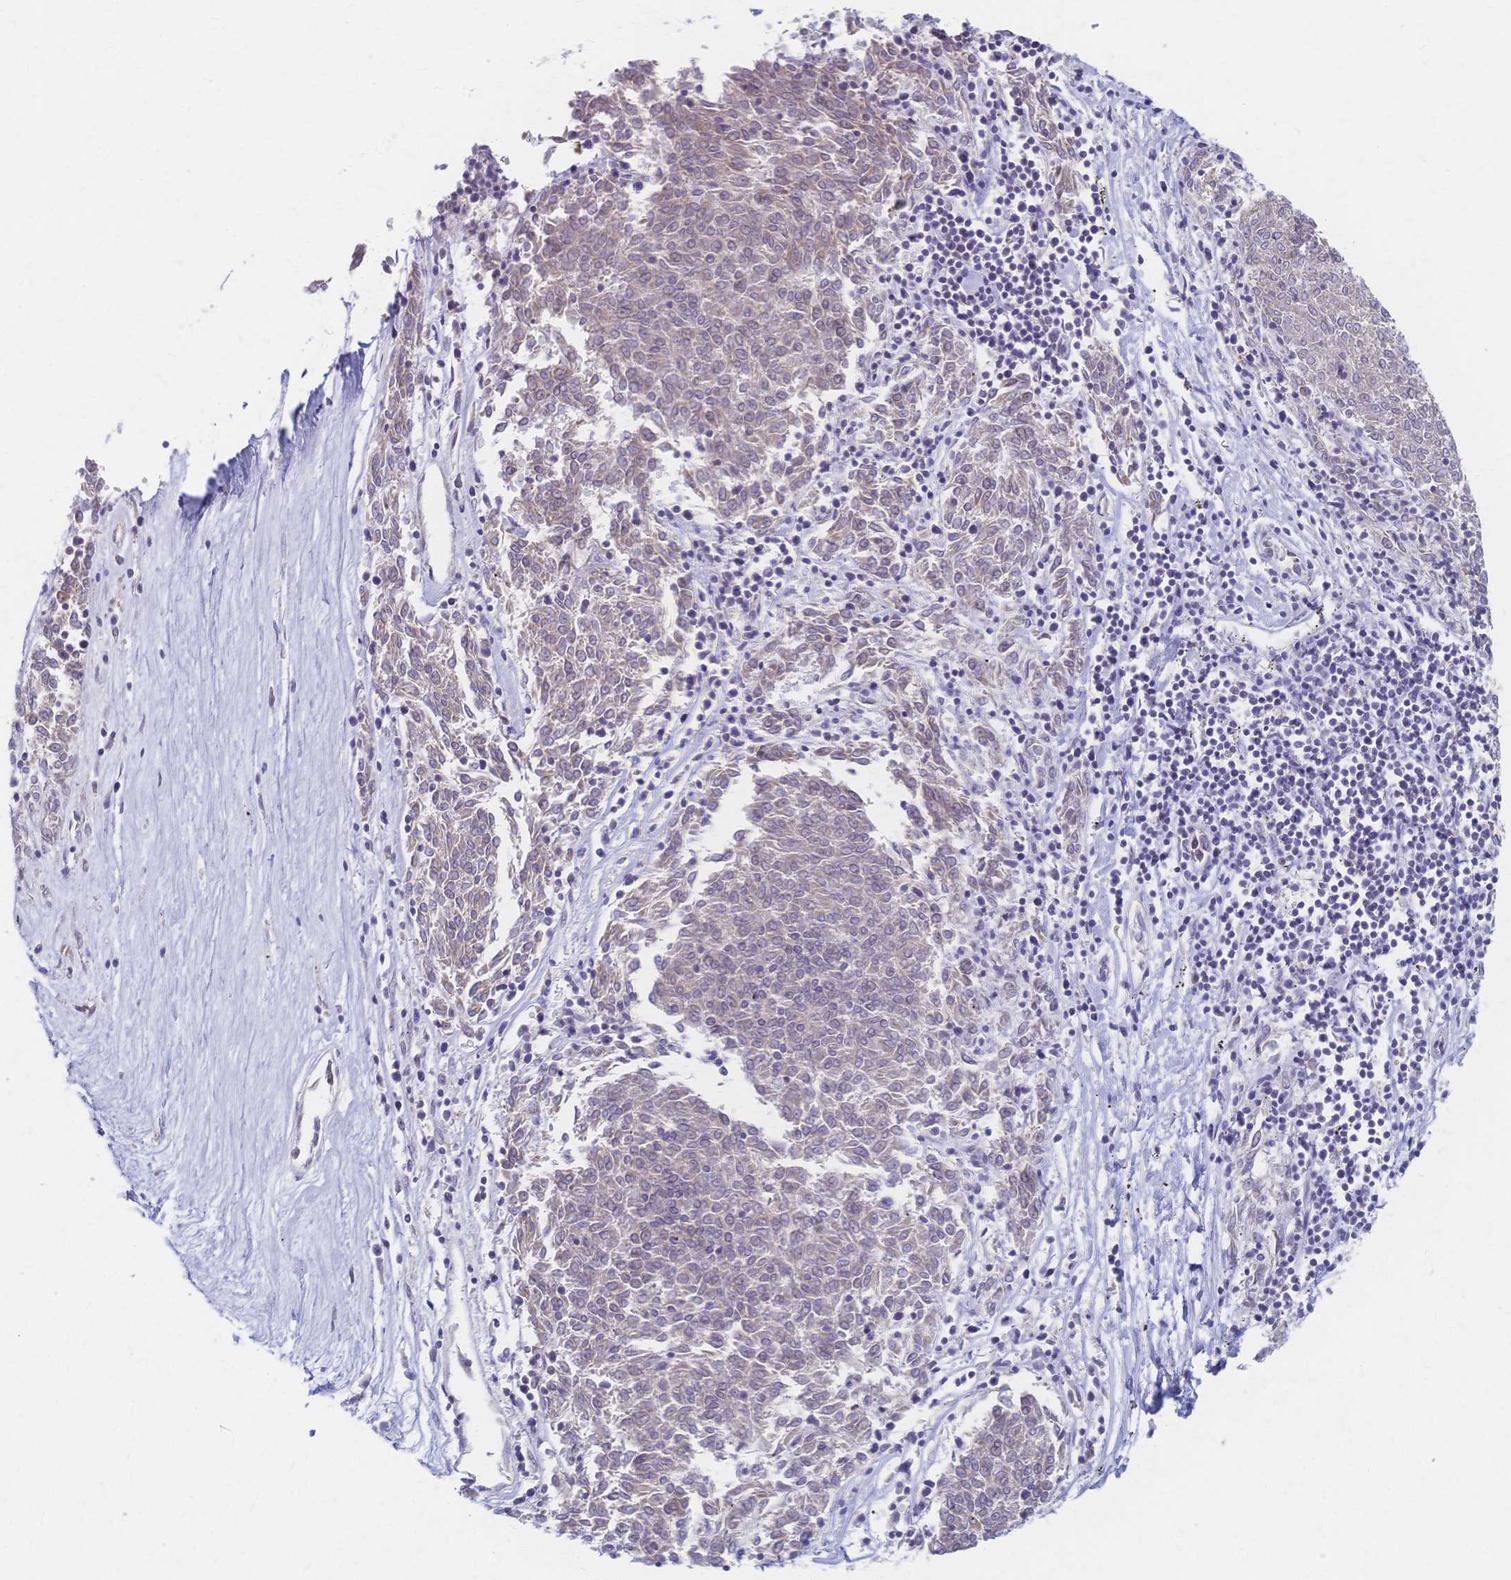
{"staining": {"intensity": "weak", "quantity": "<25%", "location": "cytoplasmic/membranous"}, "tissue": "melanoma", "cell_type": "Tumor cells", "image_type": "cancer", "snomed": [{"axis": "morphology", "description": "Malignant melanoma, NOS"}, {"axis": "topography", "description": "Skin"}], "caption": "A high-resolution histopathology image shows immunohistochemistry staining of melanoma, which reveals no significant staining in tumor cells.", "gene": "CYB5A", "patient": {"sex": "female", "age": 72}}